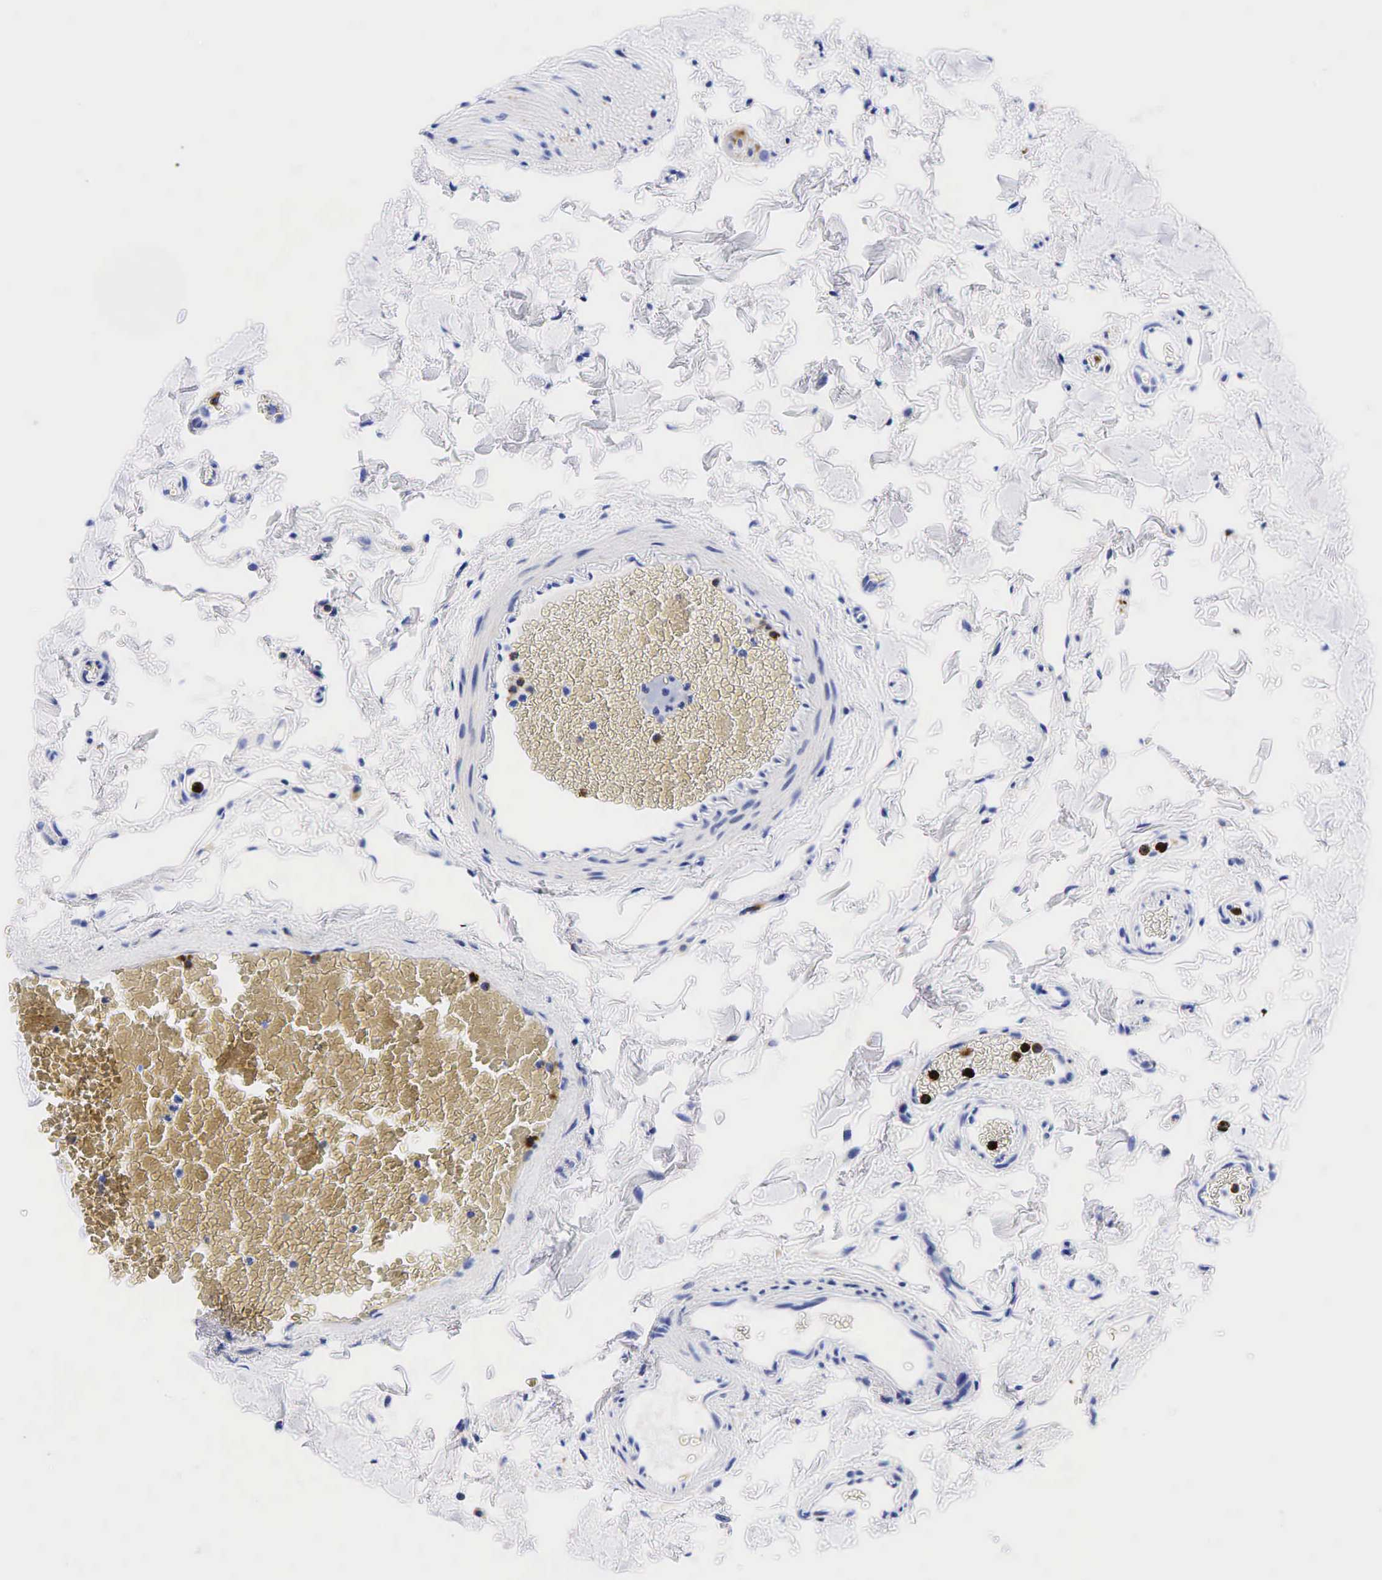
{"staining": {"intensity": "strong", "quantity": "<25%", "location": "cytoplasmic/membranous"}, "tissue": "duodenum", "cell_type": "Glandular cells", "image_type": "normal", "snomed": [{"axis": "morphology", "description": "Normal tissue, NOS"}, {"axis": "topography", "description": "Duodenum"}], "caption": "Protein staining of normal duodenum demonstrates strong cytoplasmic/membranous staining in about <25% of glandular cells. (brown staining indicates protein expression, while blue staining denotes nuclei).", "gene": "CHGA", "patient": {"sex": "male", "age": 70}}